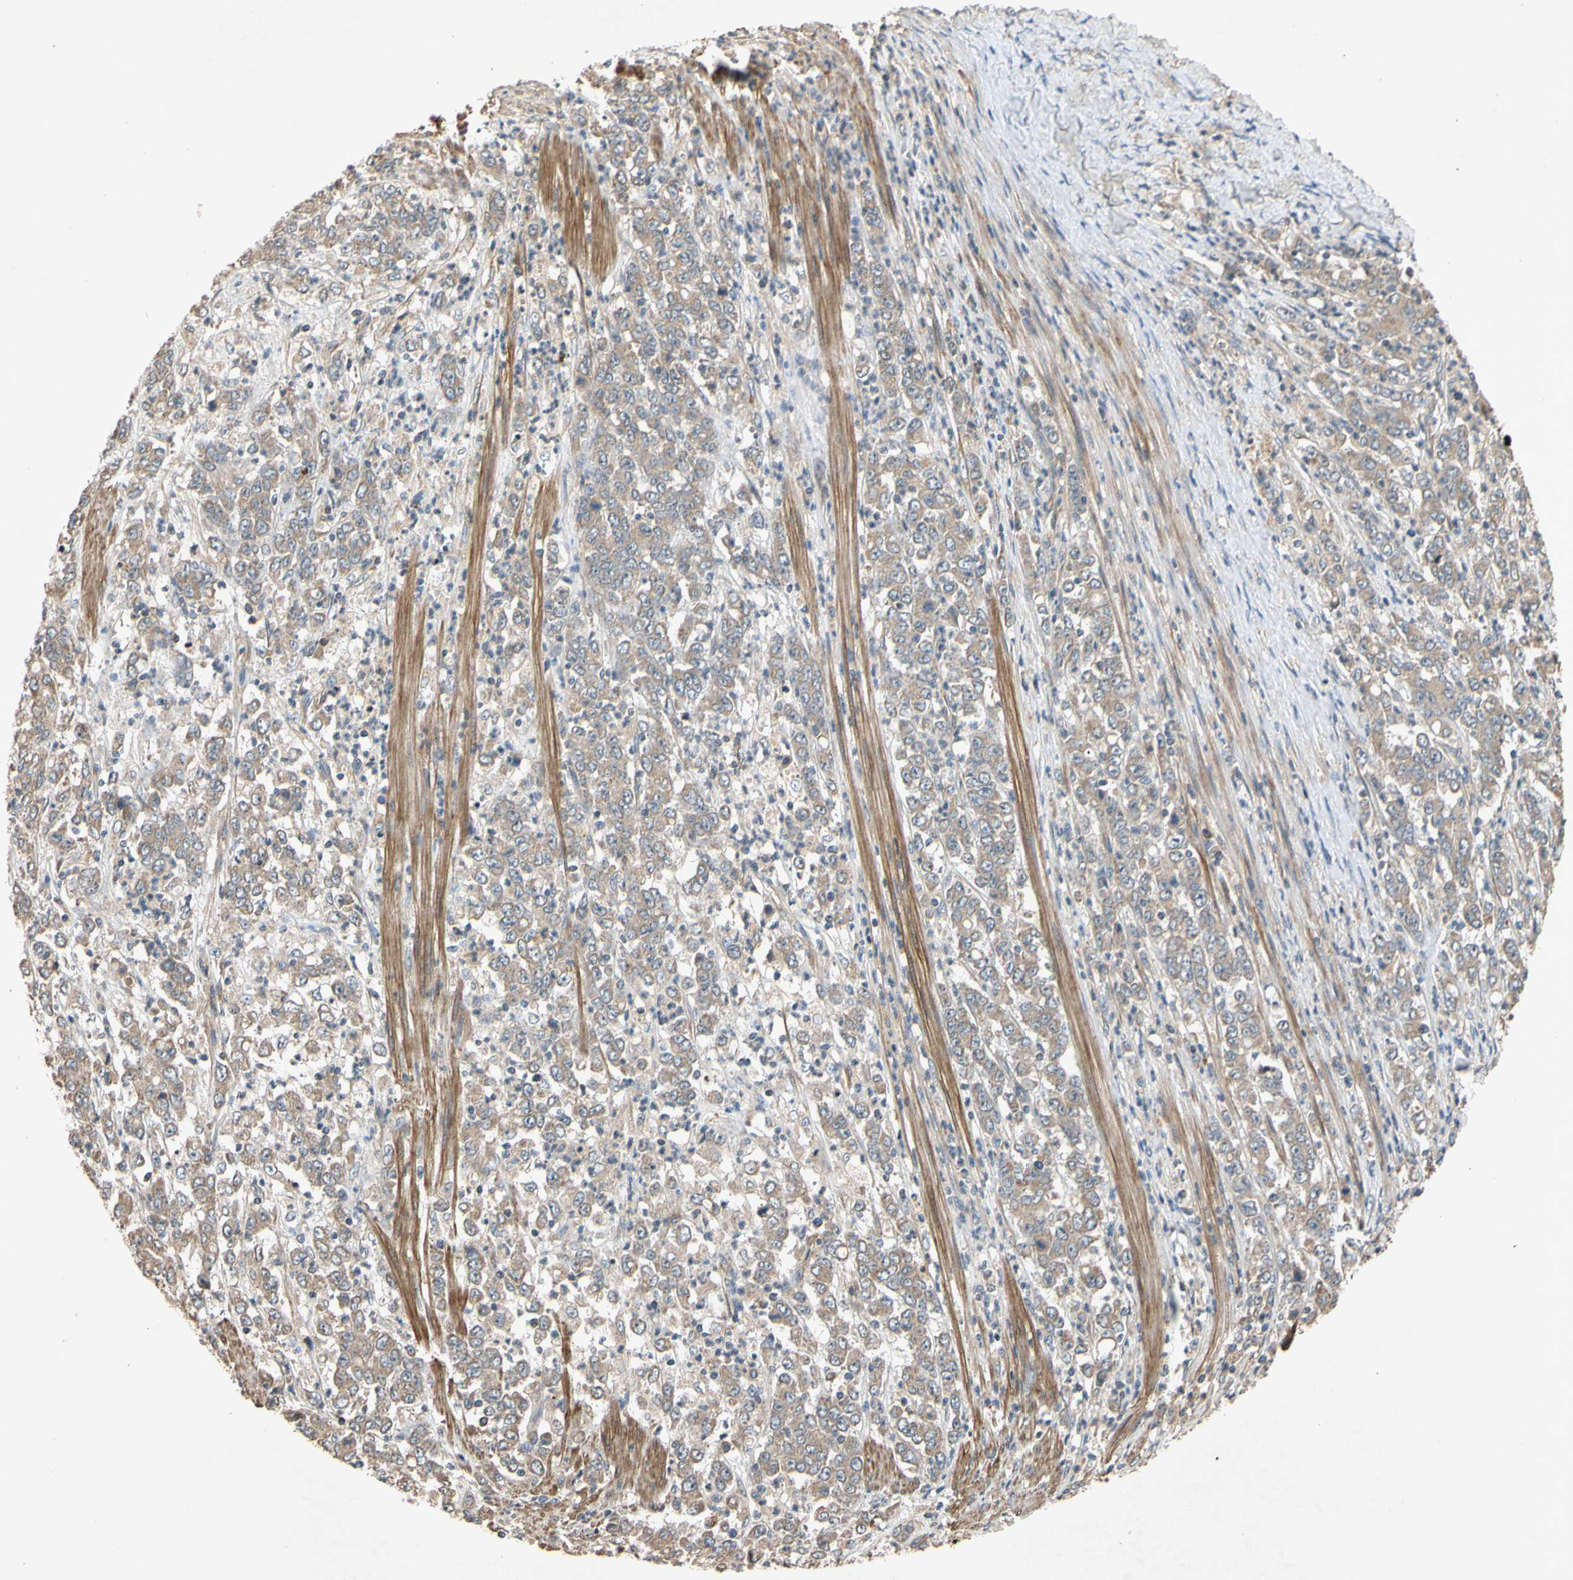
{"staining": {"intensity": "weak", "quantity": ">75%", "location": "cytoplasmic/membranous"}, "tissue": "stomach cancer", "cell_type": "Tumor cells", "image_type": "cancer", "snomed": [{"axis": "morphology", "description": "Adenocarcinoma, NOS"}, {"axis": "topography", "description": "Stomach, lower"}], "caption": "Weak cytoplasmic/membranous protein positivity is identified in approximately >75% of tumor cells in stomach cancer (adenocarcinoma).", "gene": "PARD6A", "patient": {"sex": "female", "age": 71}}